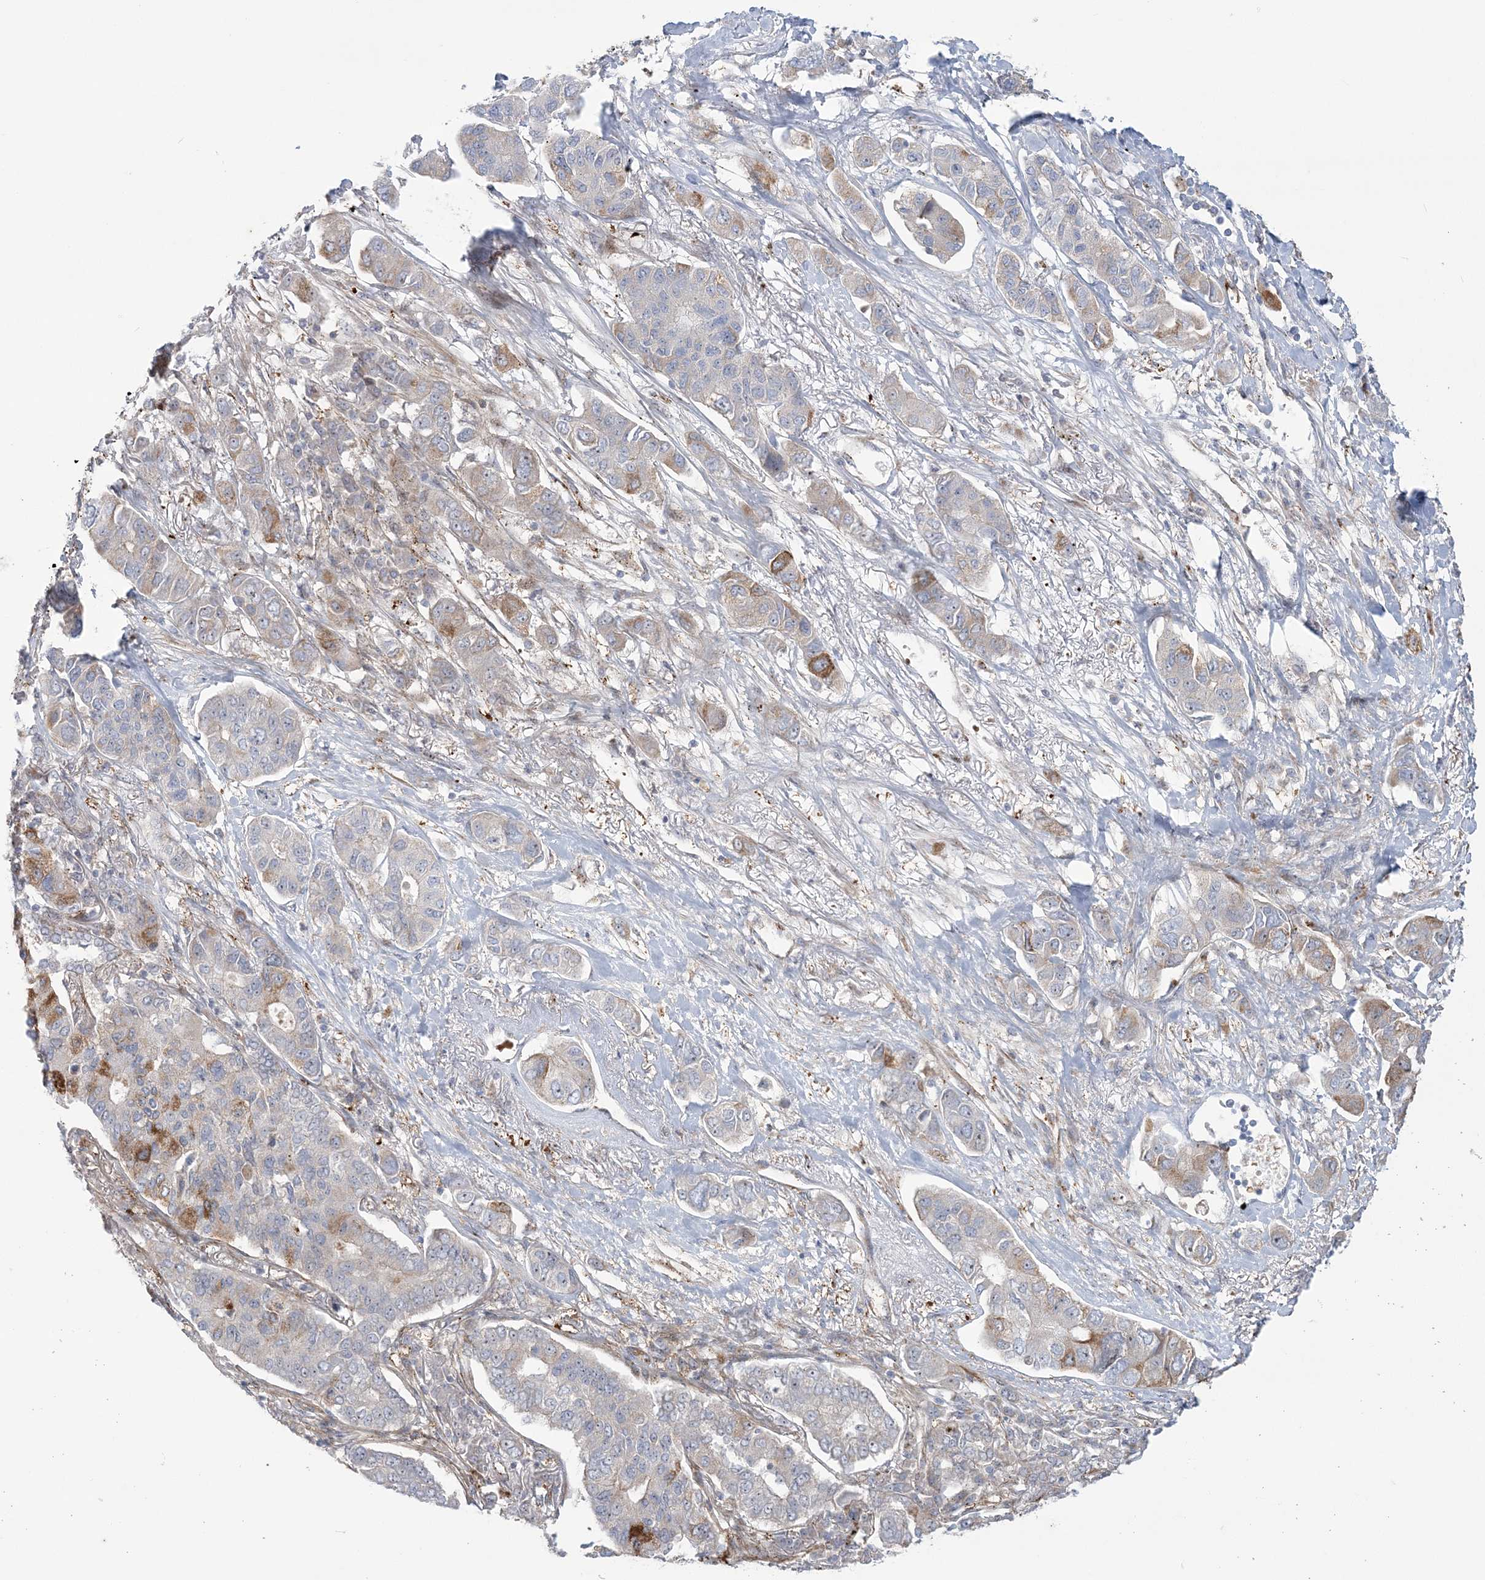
{"staining": {"intensity": "moderate", "quantity": "<25%", "location": "cytoplasmic/membranous"}, "tissue": "lung cancer", "cell_type": "Tumor cells", "image_type": "cancer", "snomed": [{"axis": "morphology", "description": "Adenocarcinoma, NOS"}, {"axis": "topography", "description": "Lung"}], "caption": "Tumor cells display low levels of moderate cytoplasmic/membranous expression in about <25% of cells in human adenocarcinoma (lung).", "gene": "NUDT9", "patient": {"sex": "male", "age": 49}}